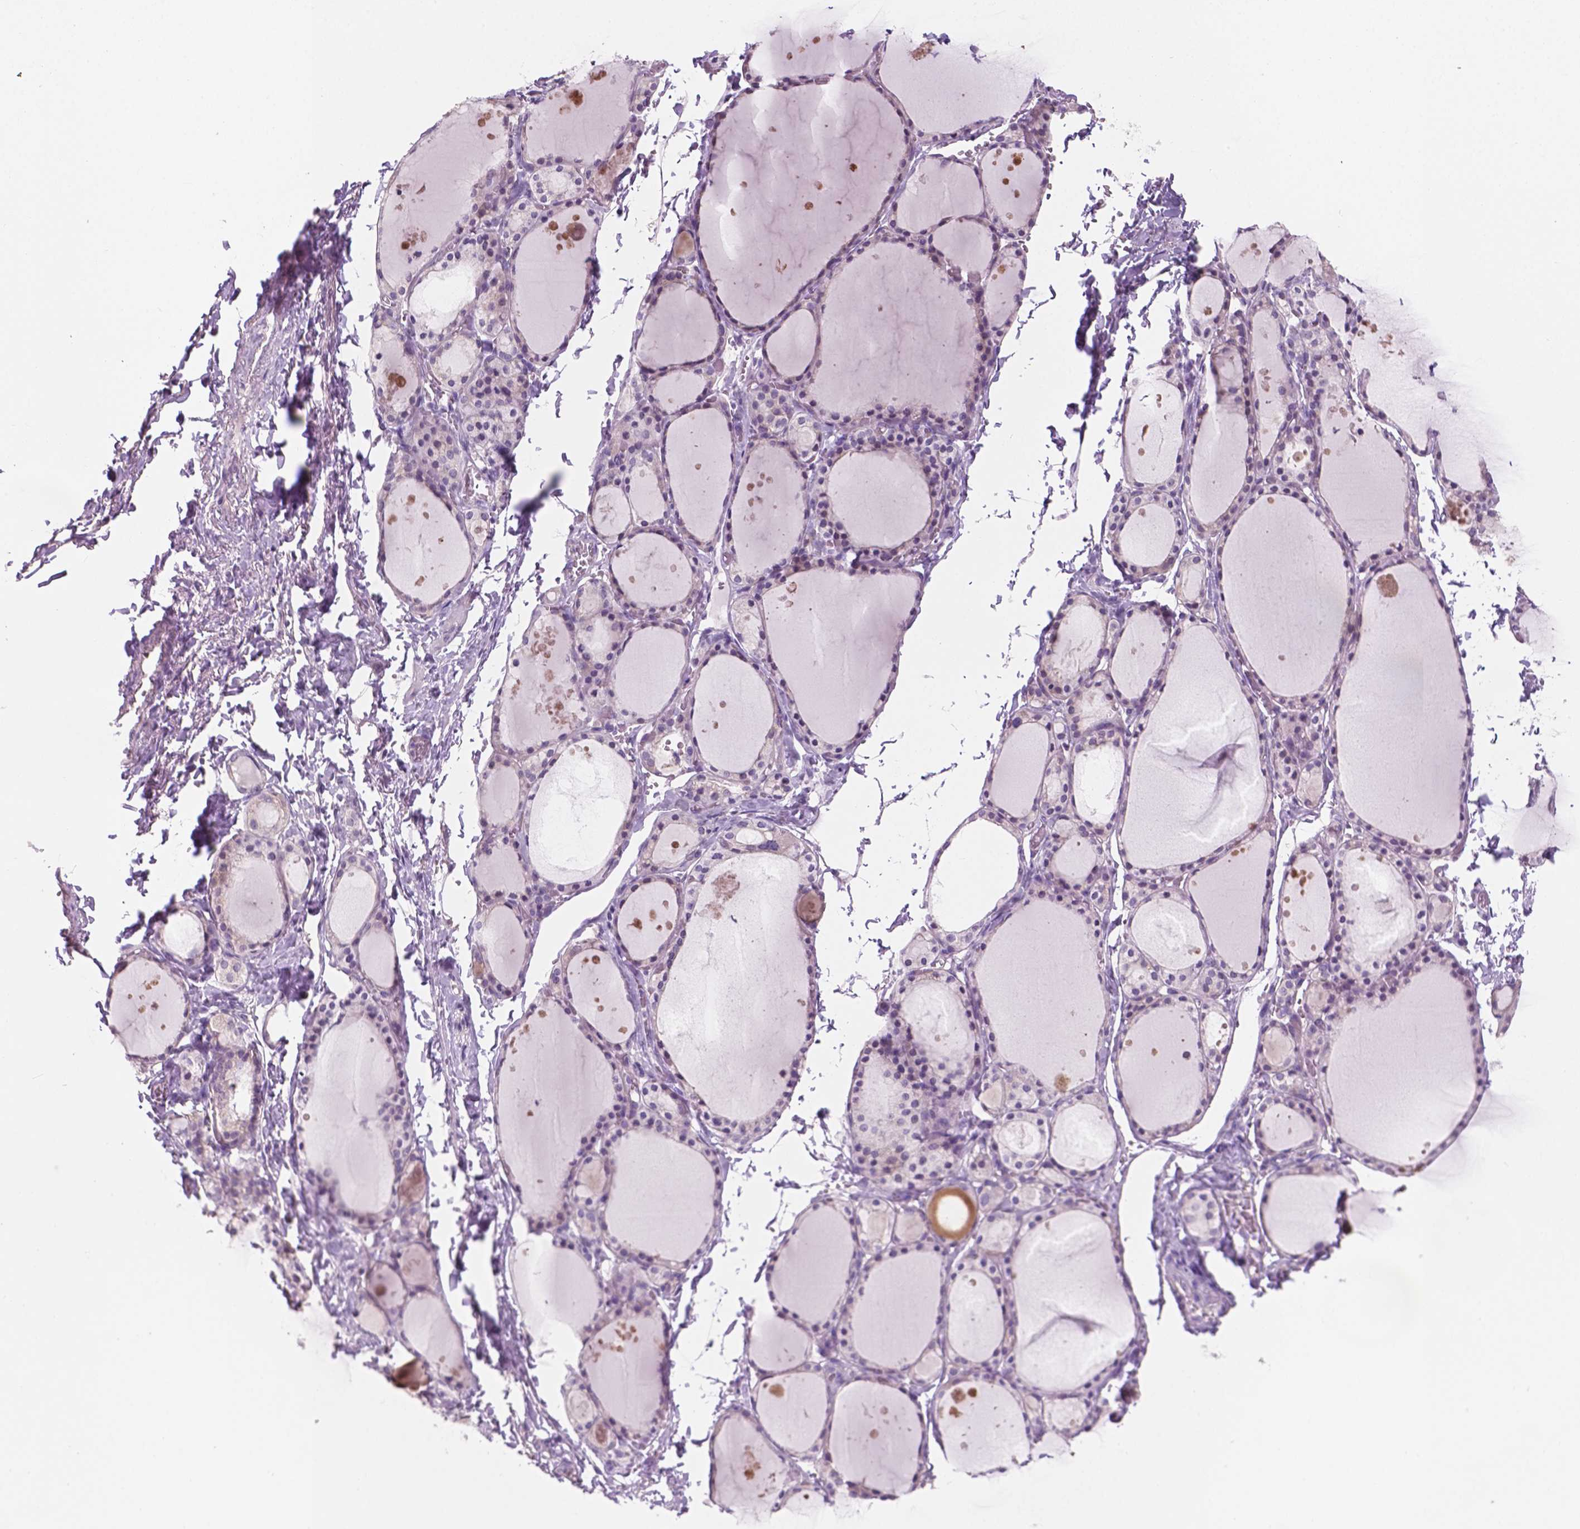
{"staining": {"intensity": "weak", "quantity": "<25%", "location": "cytoplasmic/membranous"}, "tissue": "thyroid gland", "cell_type": "Glandular cells", "image_type": "normal", "snomed": [{"axis": "morphology", "description": "Normal tissue, NOS"}, {"axis": "topography", "description": "Thyroid gland"}], "caption": "This is a photomicrograph of immunohistochemistry staining of unremarkable thyroid gland, which shows no positivity in glandular cells.", "gene": "SBSN", "patient": {"sex": "male", "age": 68}}